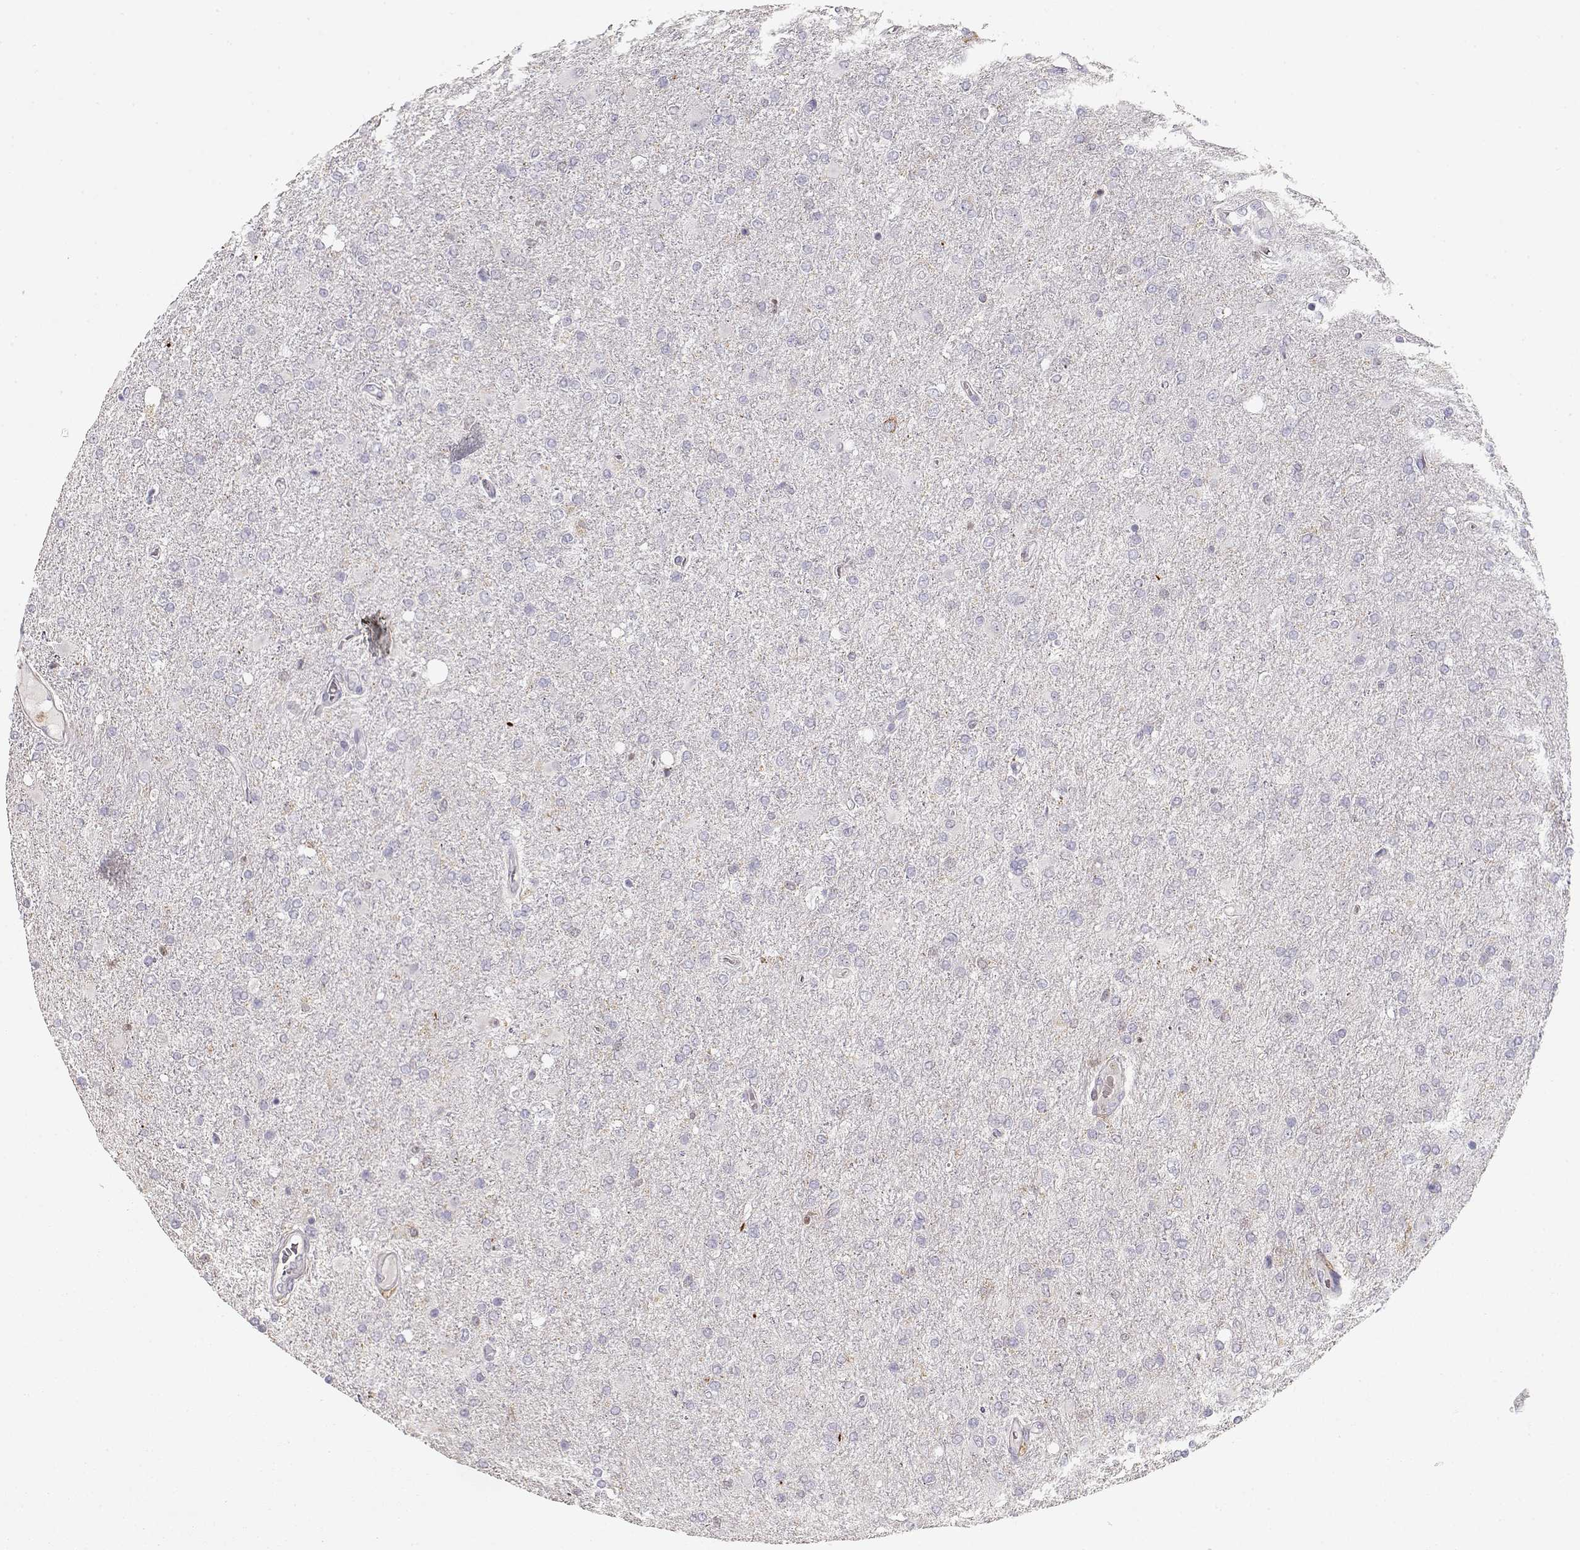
{"staining": {"intensity": "negative", "quantity": "none", "location": "none"}, "tissue": "glioma", "cell_type": "Tumor cells", "image_type": "cancer", "snomed": [{"axis": "morphology", "description": "Glioma, malignant, High grade"}, {"axis": "topography", "description": "Cerebral cortex"}], "caption": "A histopathology image of human malignant high-grade glioma is negative for staining in tumor cells.", "gene": "VAV1", "patient": {"sex": "male", "age": 70}}